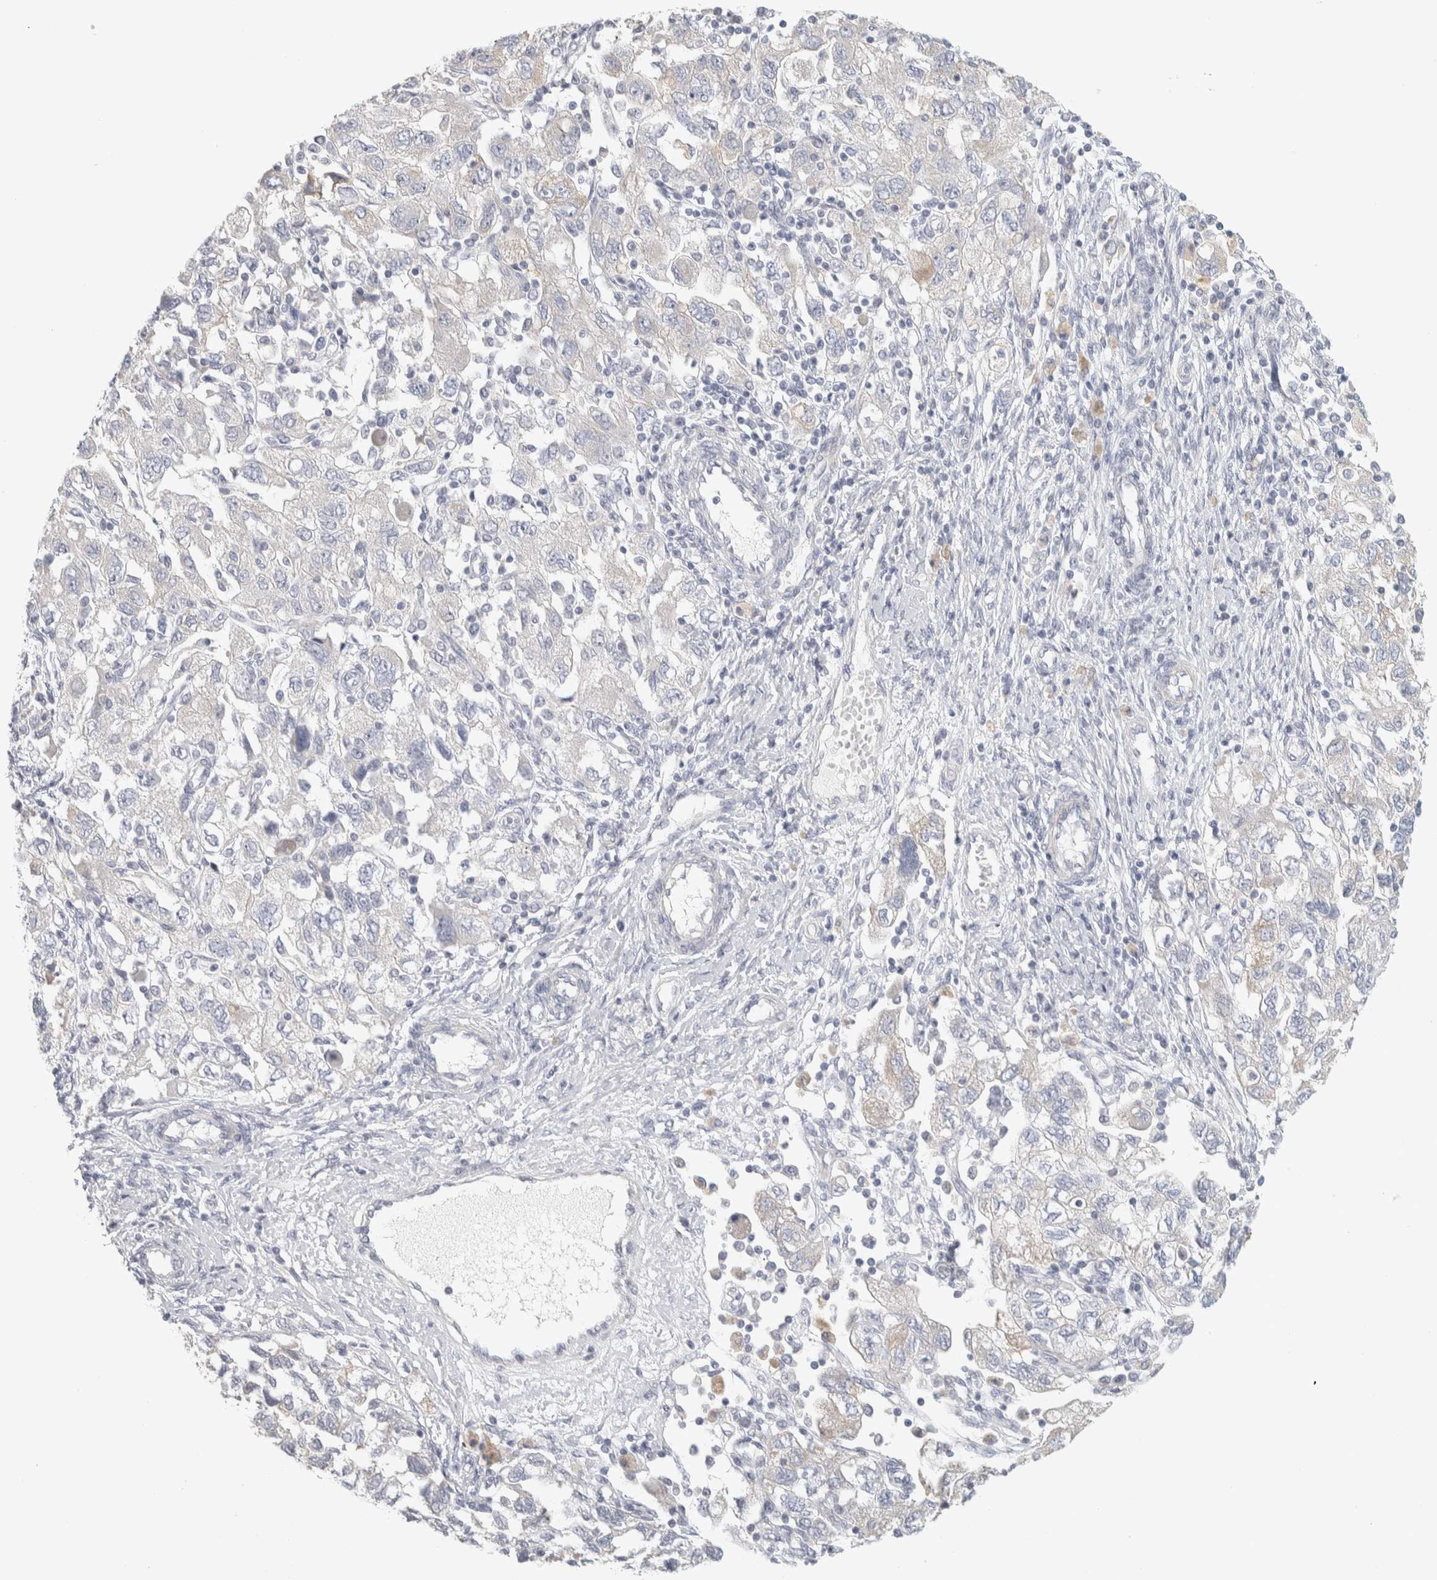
{"staining": {"intensity": "negative", "quantity": "none", "location": "none"}, "tissue": "ovarian cancer", "cell_type": "Tumor cells", "image_type": "cancer", "snomed": [{"axis": "morphology", "description": "Carcinoma, NOS"}, {"axis": "morphology", "description": "Cystadenocarcinoma, serous, NOS"}, {"axis": "topography", "description": "Ovary"}], "caption": "DAB immunohistochemical staining of ovarian serous cystadenocarcinoma reveals no significant positivity in tumor cells.", "gene": "DCXR", "patient": {"sex": "female", "age": 69}}